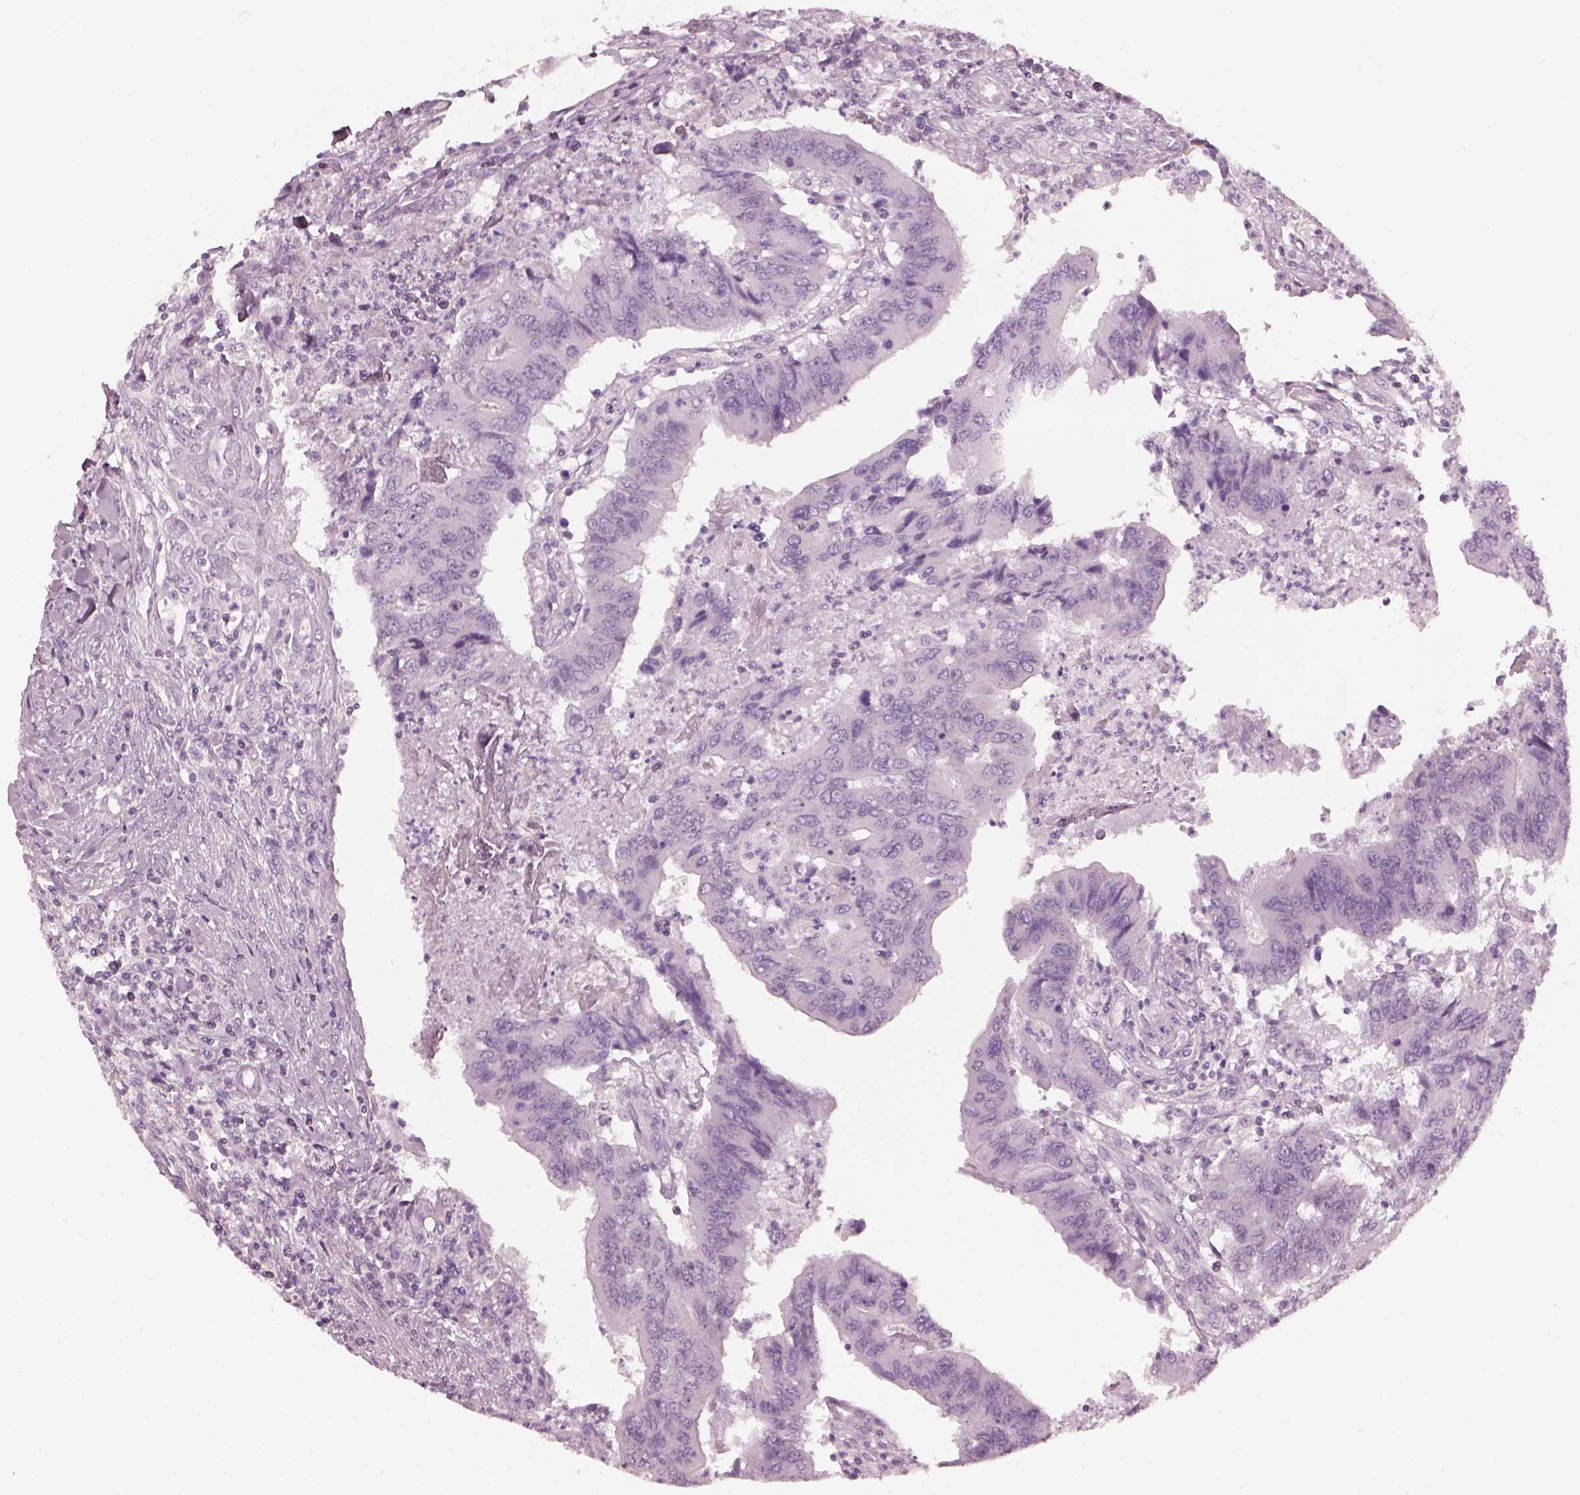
{"staining": {"intensity": "negative", "quantity": "none", "location": "none"}, "tissue": "colorectal cancer", "cell_type": "Tumor cells", "image_type": "cancer", "snomed": [{"axis": "morphology", "description": "Adenocarcinoma, NOS"}, {"axis": "topography", "description": "Colon"}], "caption": "Immunohistochemistry image of human colorectal adenocarcinoma stained for a protein (brown), which demonstrates no staining in tumor cells. (Stains: DAB immunohistochemistry with hematoxylin counter stain, Microscopy: brightfield microscopy at high magnification).", "gene": "PDC", "patient": {"sex": "female", "age": 67}}